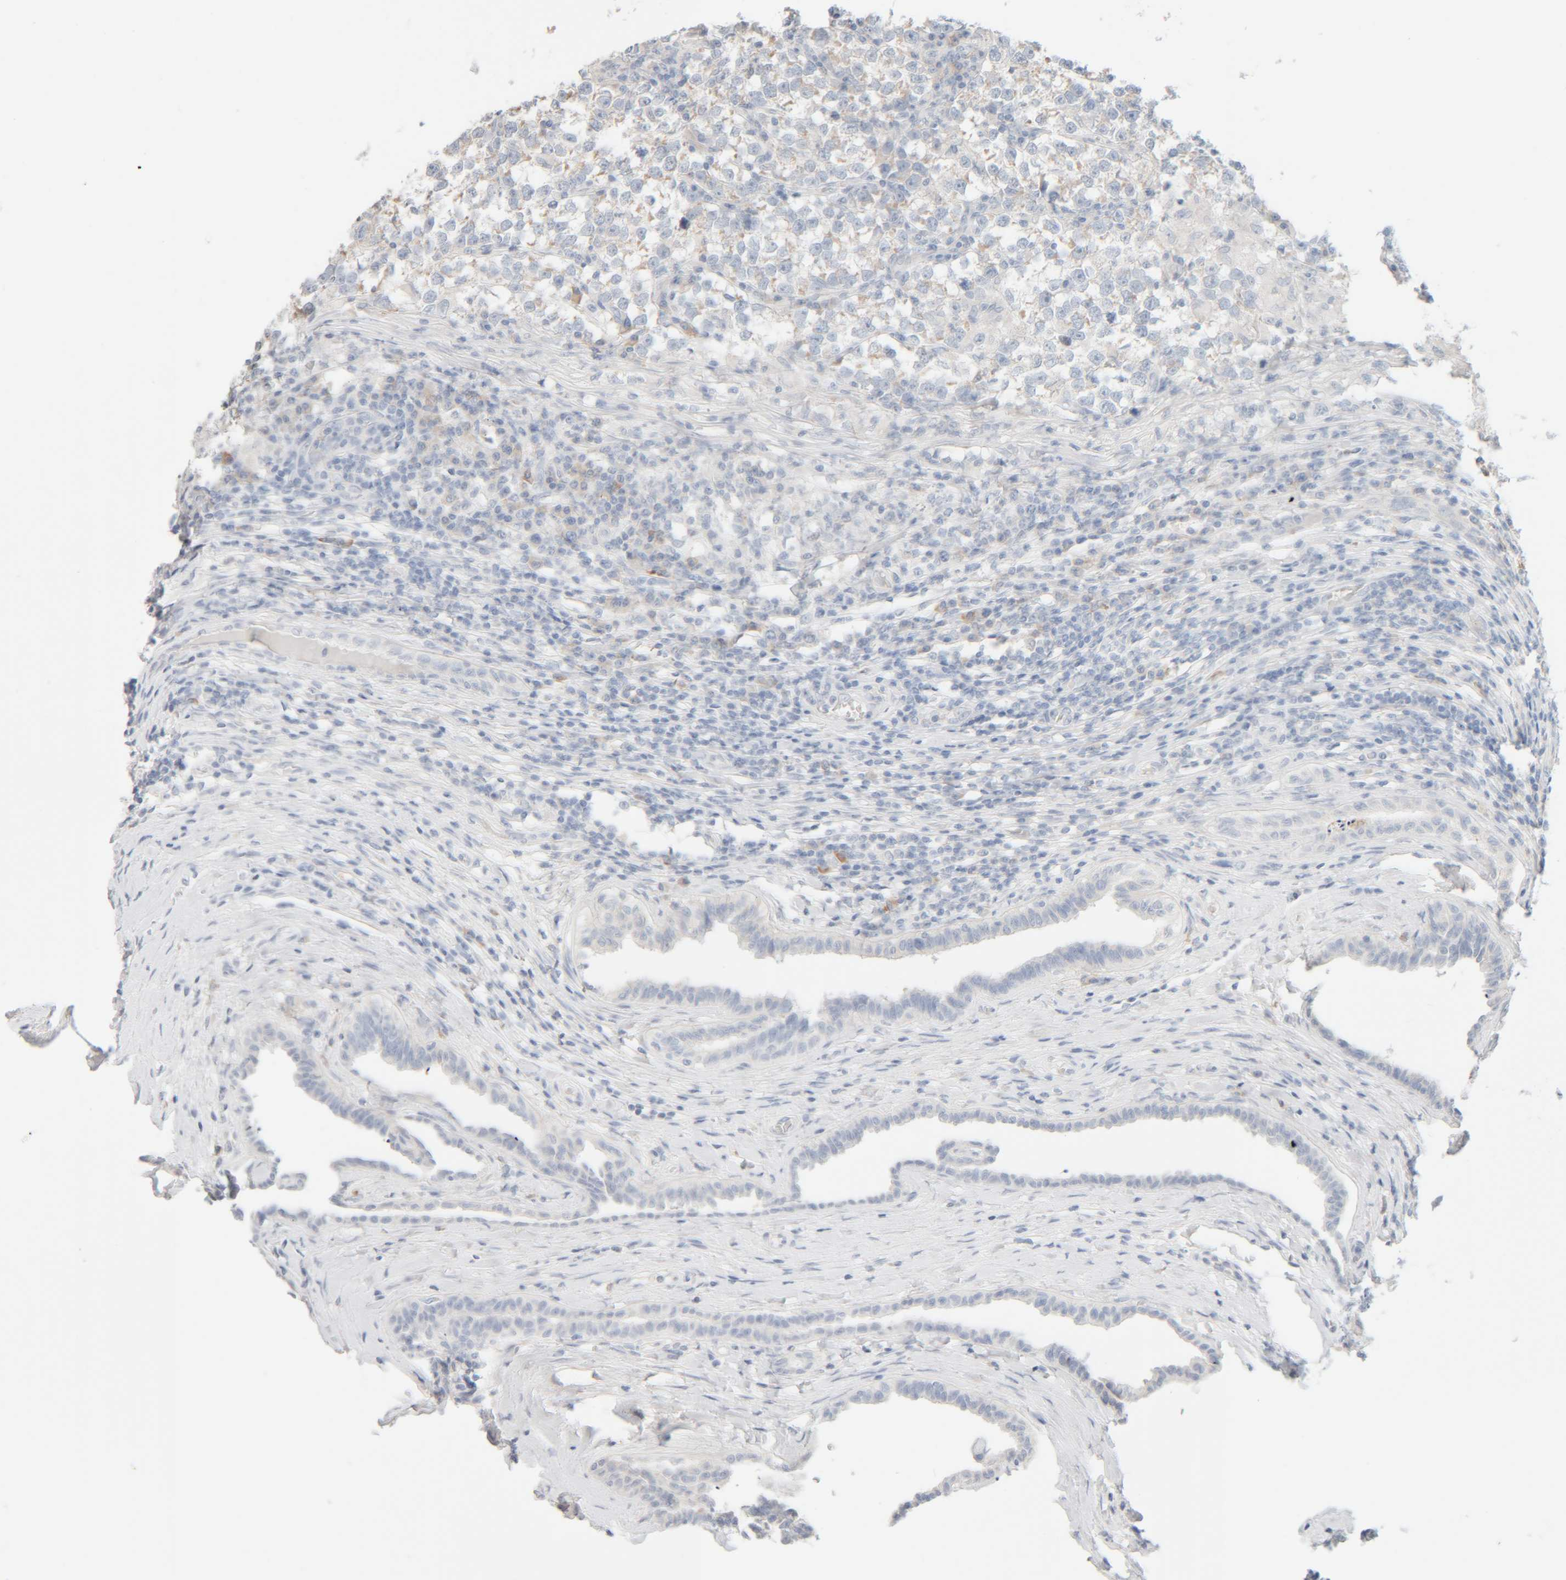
{"staining": {"intensity": "weak", "quantity": "<25%", "location": "cytoplasmic/membranous"}, "tissue": "testis cancer", "cell_type": "Tumor cells", "image_type": "cancer", "snomed": [{"axis": "morphology", "description": "Normal tissue, NOS"}, {"axis": "morphology", "description": "Seminoma, NOS"}, {"axis": "topography", "description": "Testis"}], "caption": "Photomicrograph shows no protein positivity in tumor cells of seminoma (testis) tissue. (DAB immunohistochemistry (IHC), high magnification).", "gene": "RIDA", "patient": {"sex": "male", "age": 43}}